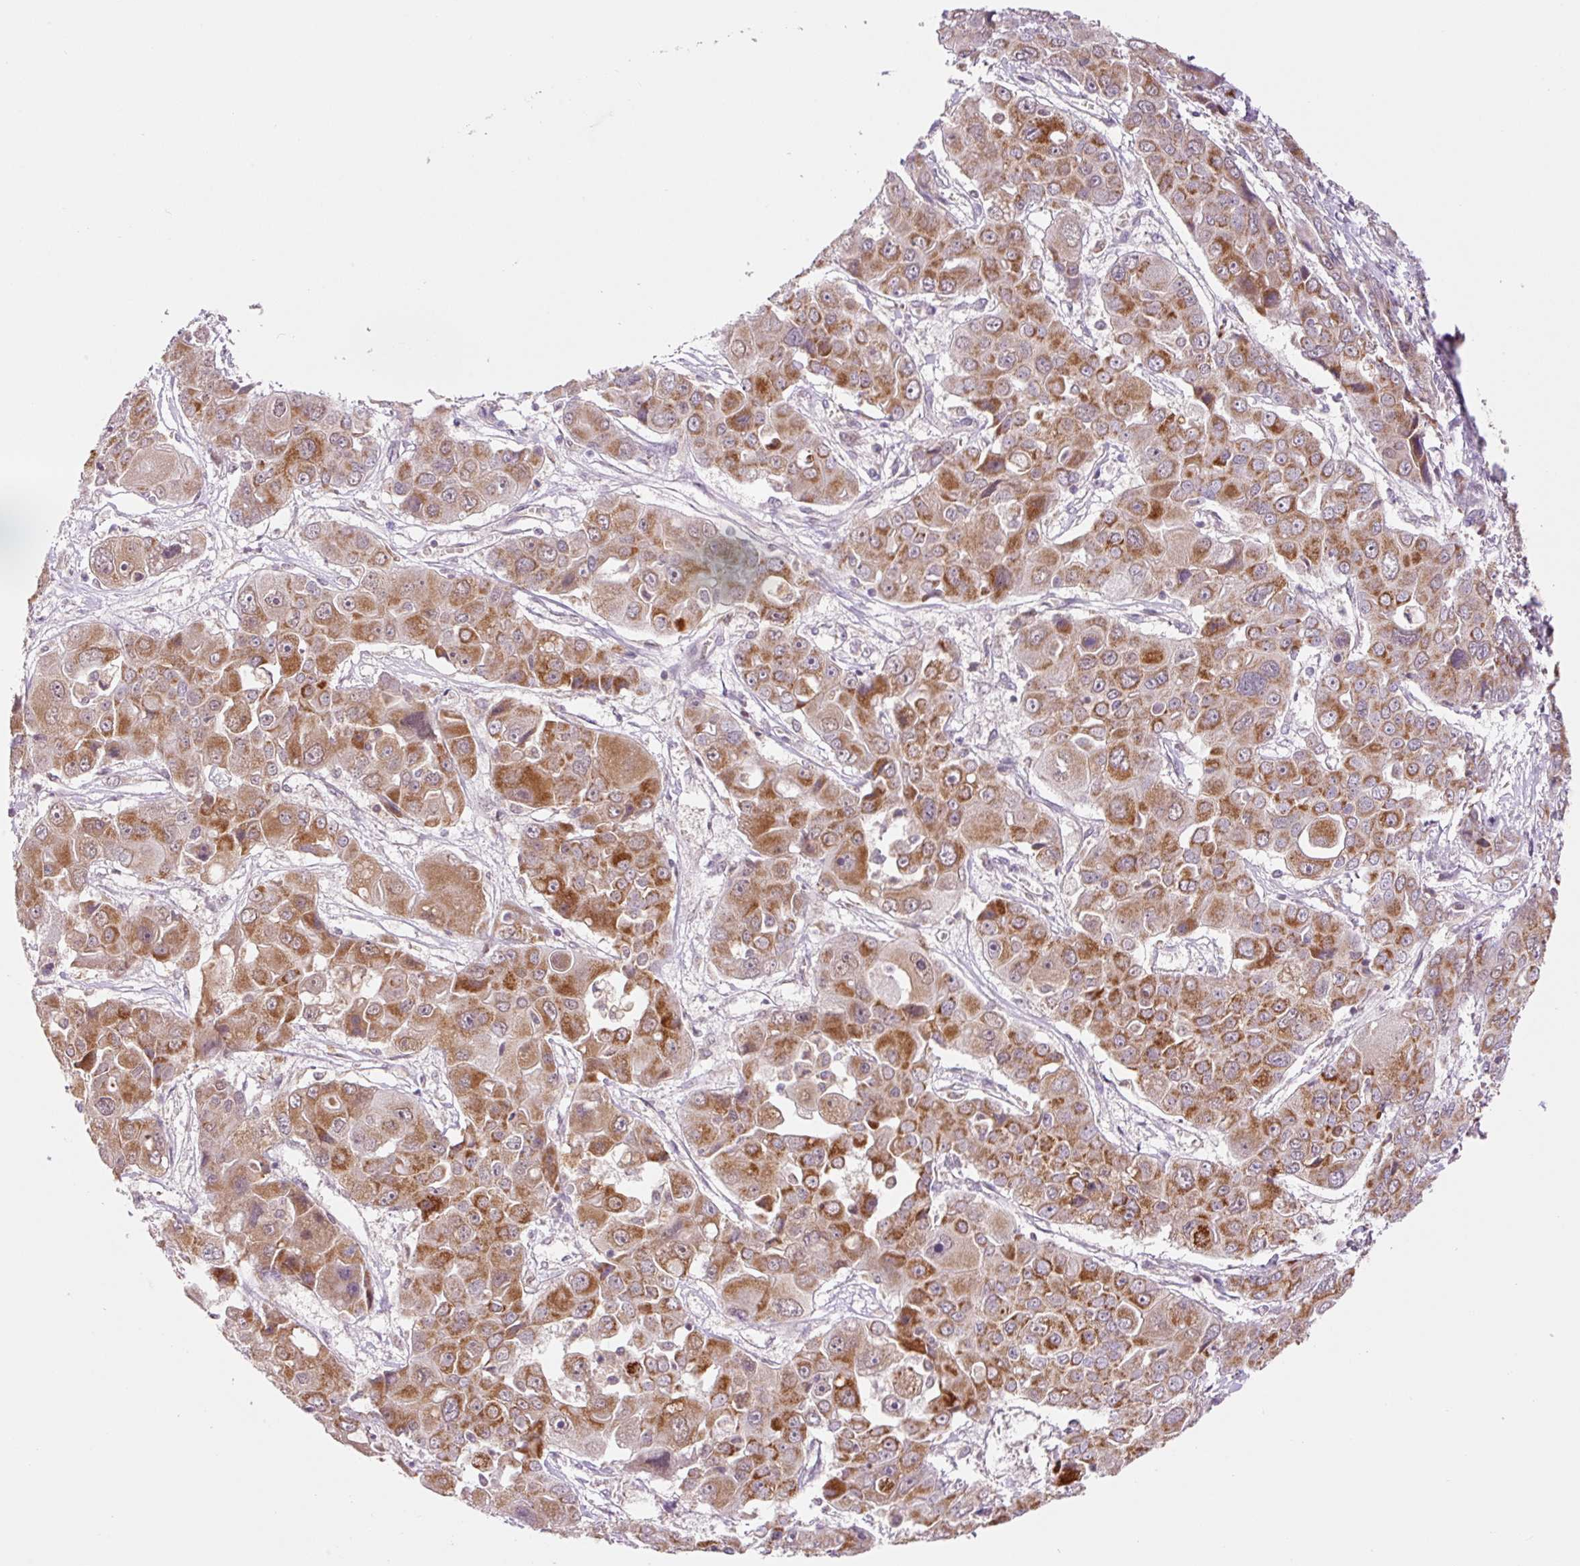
{"staining": {"intensity": "strong", "quantity": "<25%", "location": "cytoplasmic/membranous"}, "tissue": "liver cancer", "cell_type": "Tumor cells", "image_type": "cancer", "snomed": [{"axis": "morphology", "description": "Cholangiocarcinoma"}, {"axis": "topography", "description": "Liver"}], "caption": "This histopathology image exhibits cholangiocarcinoma (liver) stained with immunohistochemistry (IHC) to label a protein in brown. The cytoplasmic/membranous of tumor cells show strong positivity for the protein. Nuclei are counter-stained blue.", "gene": "PCK2", "patient": {"sex": "male", "age": 67}}